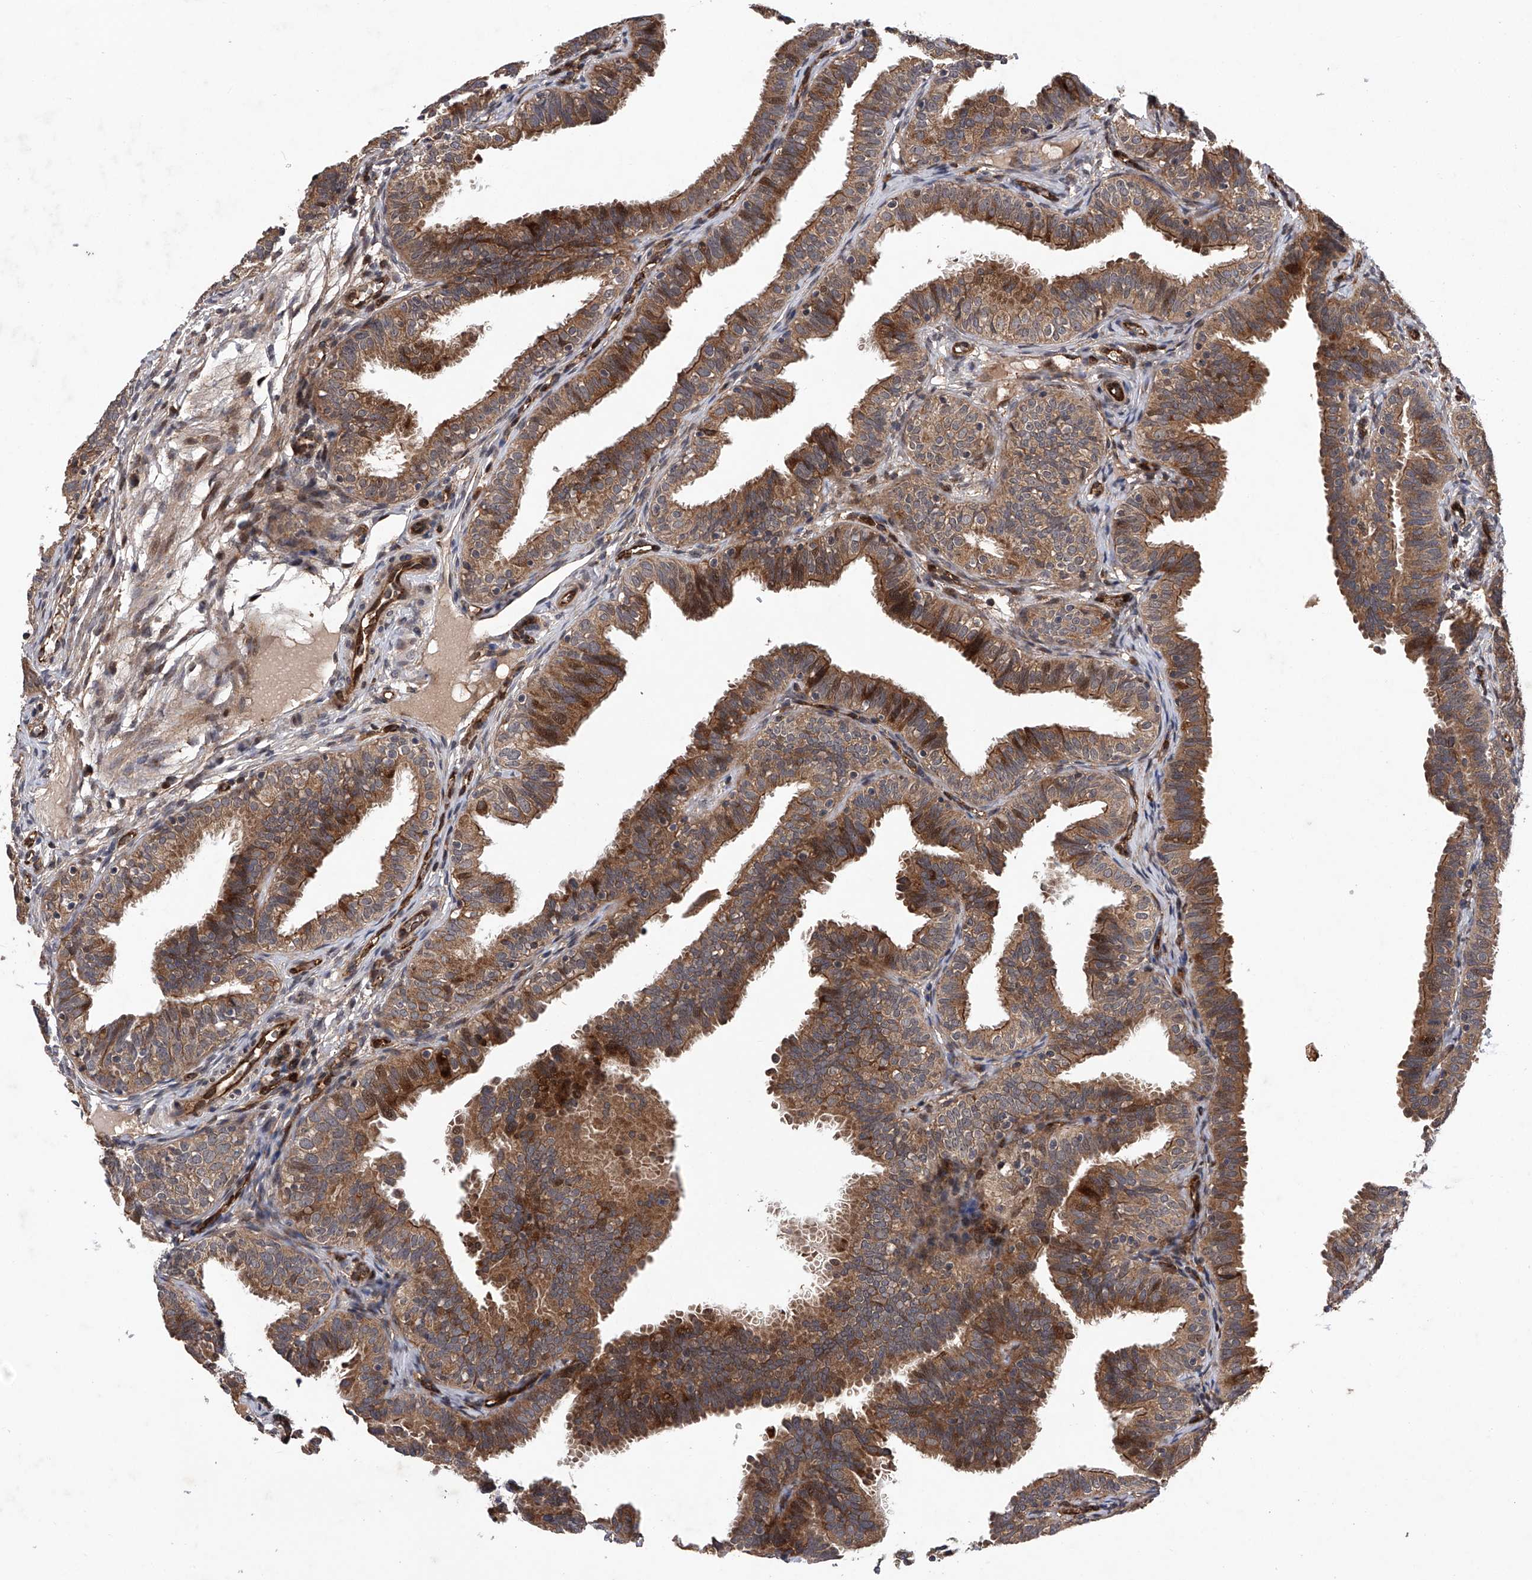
{"staining": {"intensity": "moderate", "quantity": ">75%", "location": "cytoplasmic/membranous"}, "tissue": "fallopian tube", "cell_type": "Glandular cells", "image_type": "normal", "snomed": [{"axis": "morphology", "description": "Normal tissue, NOS"}, {"axis": "topography", "description": "Fallopian tube"}], "caption": "Benign fallopian tube was stained to show a protein in brown. There is medium levels of moderate cytoplasmic/membranous positivity in about >75% of glandular cells. (DAB (3,3'-diaminobenzidine) IHC with brightfield microscopy, high magnification).", "gene": "MAP3K11", "patient": {"sex": "female", "age": 35}}